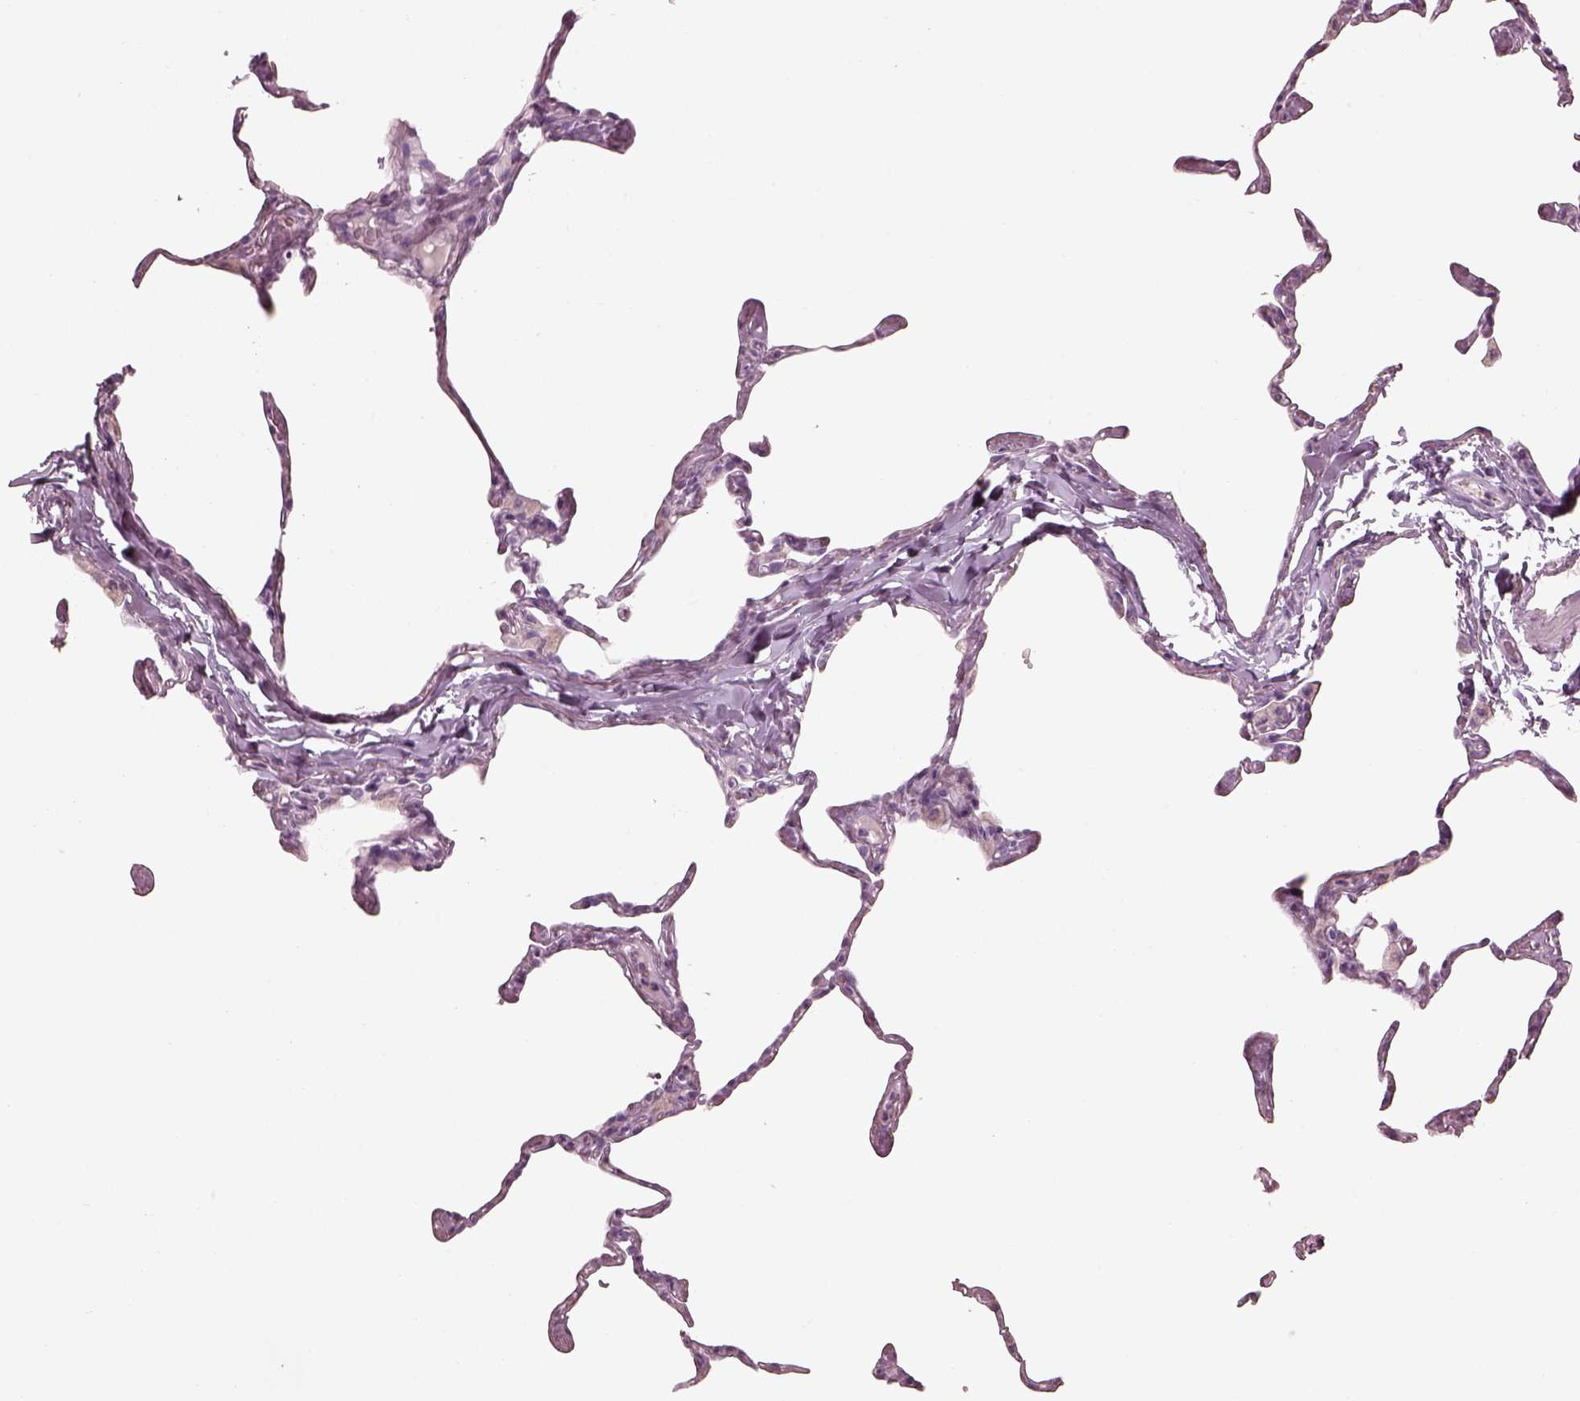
{"staining": {"intensity": "negative", "quantity": "none", "location": "none"}, "tissue": "lung", "cell_type": "Alveolar cells", "image_type": "normal", "snomed": [{"axis": "morphology", "description": "Normal tissue, NOS"}, {"axis": "topography", "description": "Lung"}], "caption": "Immunohistochemistry of benign human lung demonstrates no expression in alveolar cells.", "gene": "RSPH9", "patient": {"sex": "male", "age": 65}}